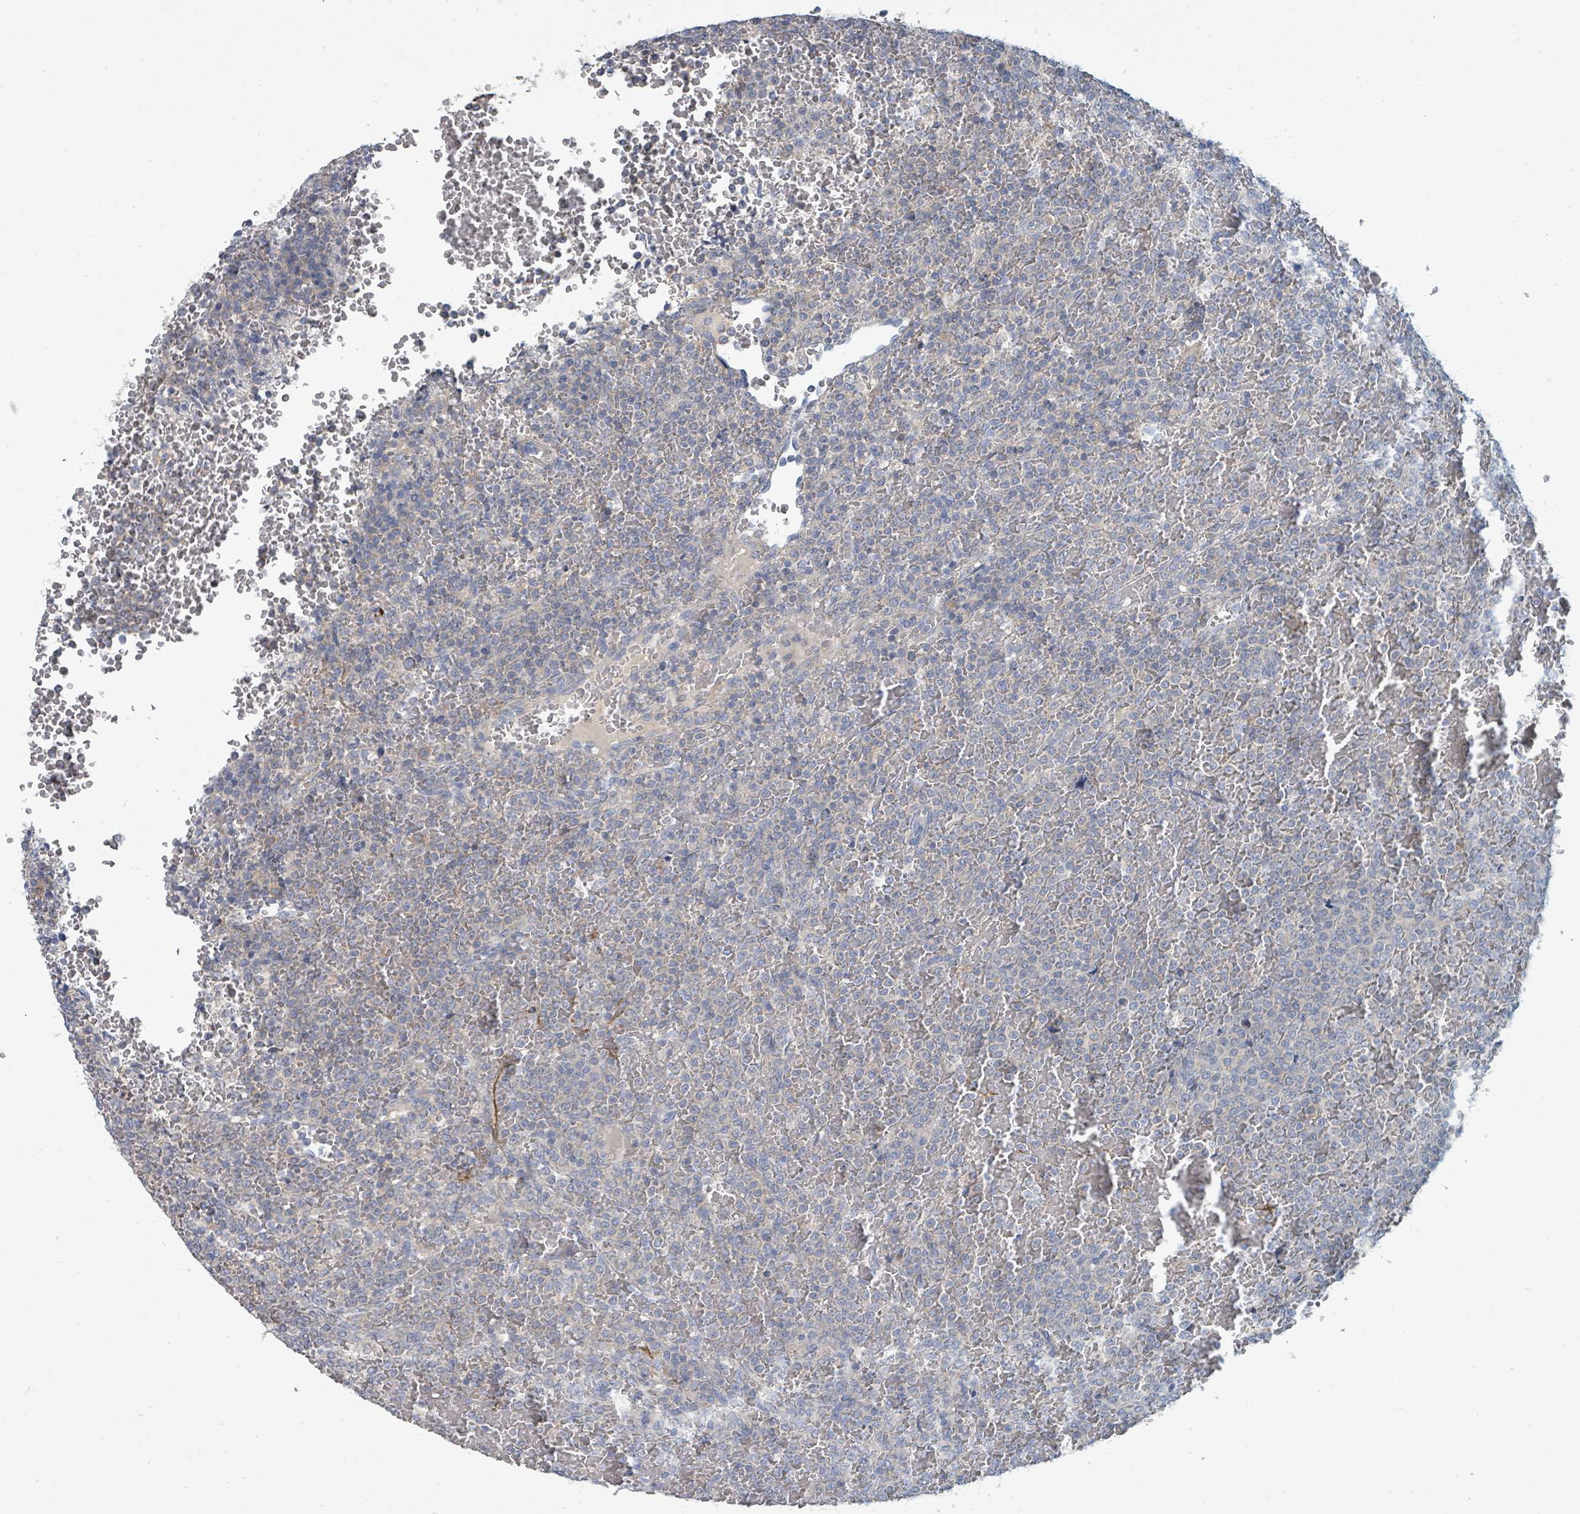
{"staining": {"intensity": "negative", "quantity": "none", "location": "none"}, "tissue": "lymphoma", "cell_type": "Tumor cells", "image_type": "cancer", "snomed": [{"axis": "morphology", "description": "Malignant lymphoma, non-Hodgkin's type, Low grade"}, {"axis": "topography", "description": "Spleen"}], "caption": "Tumor cells are negative for brown protein staining in lymphoma.", "gene": "ARGFX", "patient": {"sex": "male", "age": 60}}